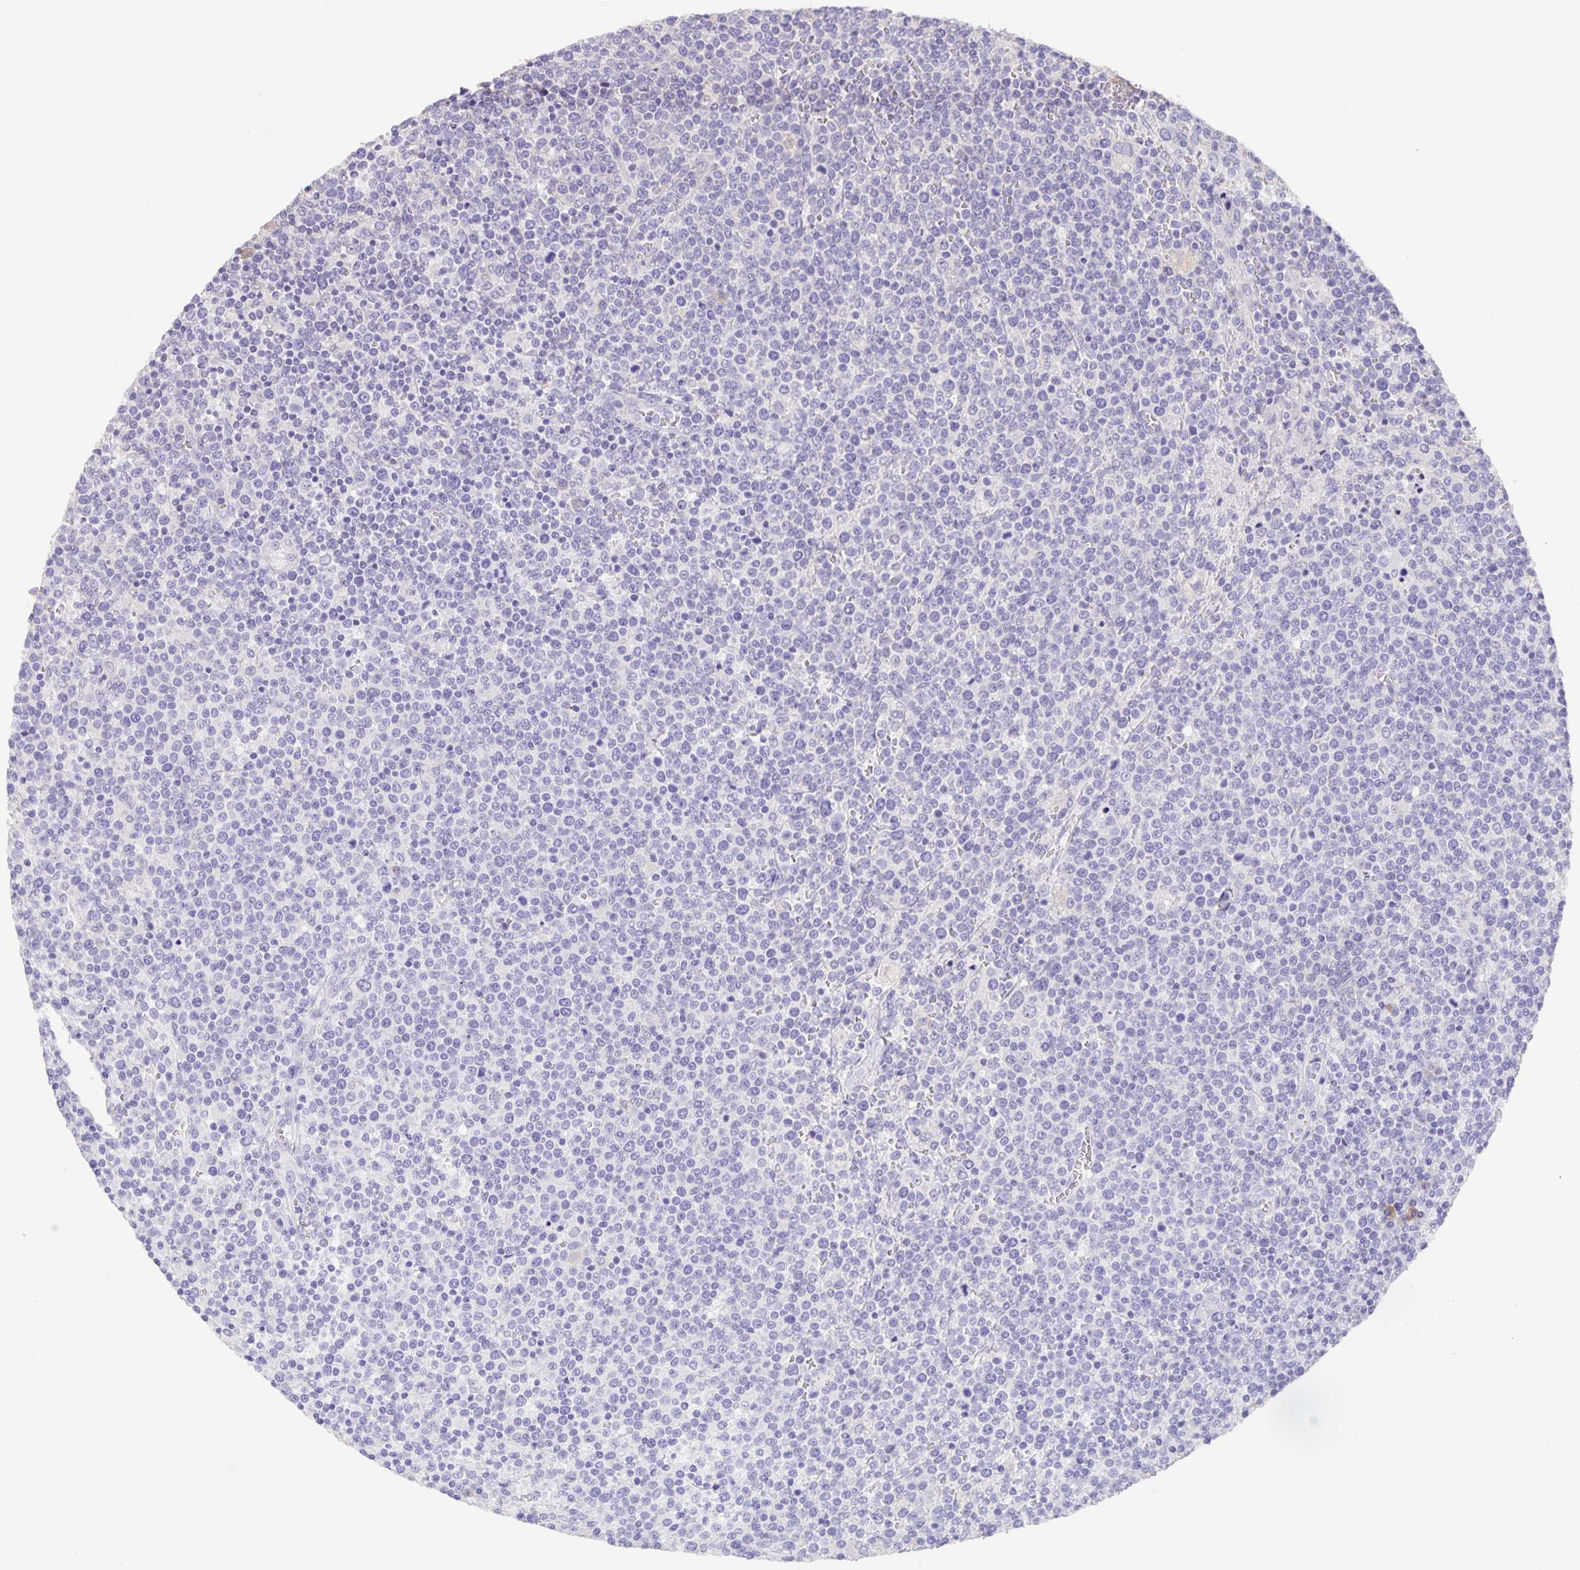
{"staining": {"intensity": "negative", "quantity": "none", "location": "none"}, "tissue": "lymphoma", "cell_type": "Tumor cells", "image_type": "cancer", "snomed": [{"axis": "morphology", "description": "Malignant lymphoma, non-Hodgkin's type, High grade"}, {"axis": "topography", "description": "Lymph node"}], "caption": "This is an immunohistochemistry (IHC) micrograph of high-grade malignant lymphoma, non-Hodgkin's type. There is no staining in tumor cells.", "gene": "PRR36", "patient": {"sex": "male", "age": 61}}